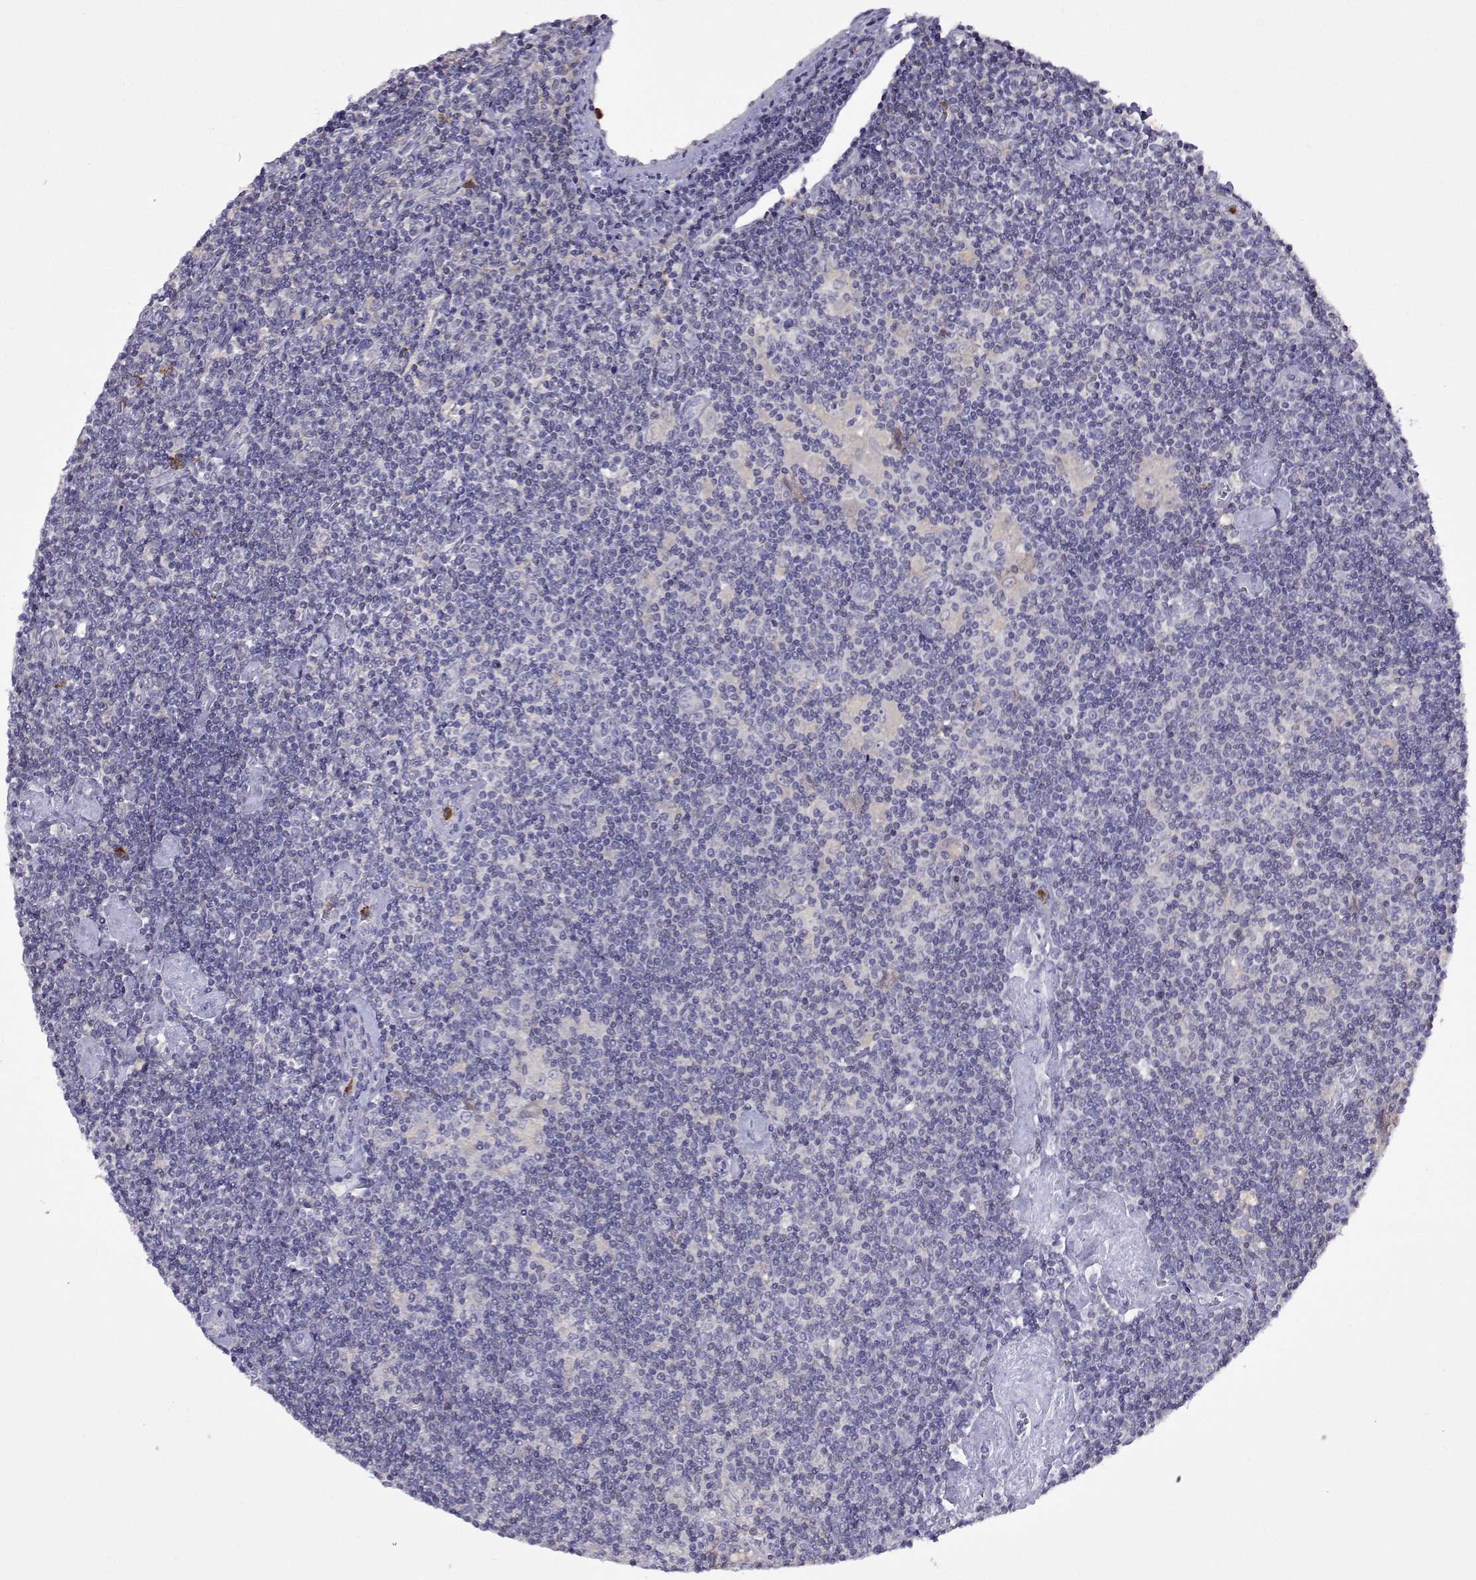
{"staining": {"intensity": "negative", "quantity": "none", "location": "none"}, "tissue": "lymphoma", "cell_type": "Tumor cells", "image_type": "cancer", "snomed": [{"axis": "morphology", "description": "Hodgkin's disease, NOS"}, {"axis": "topography", "description": "Lymph node"}], "caption": "Lymphoma stained for a protein using immunohistochemistry reveals no expression tumor cells.", "gene": "SULT2A1", "patient": {"sex": "male", "age": 40}}